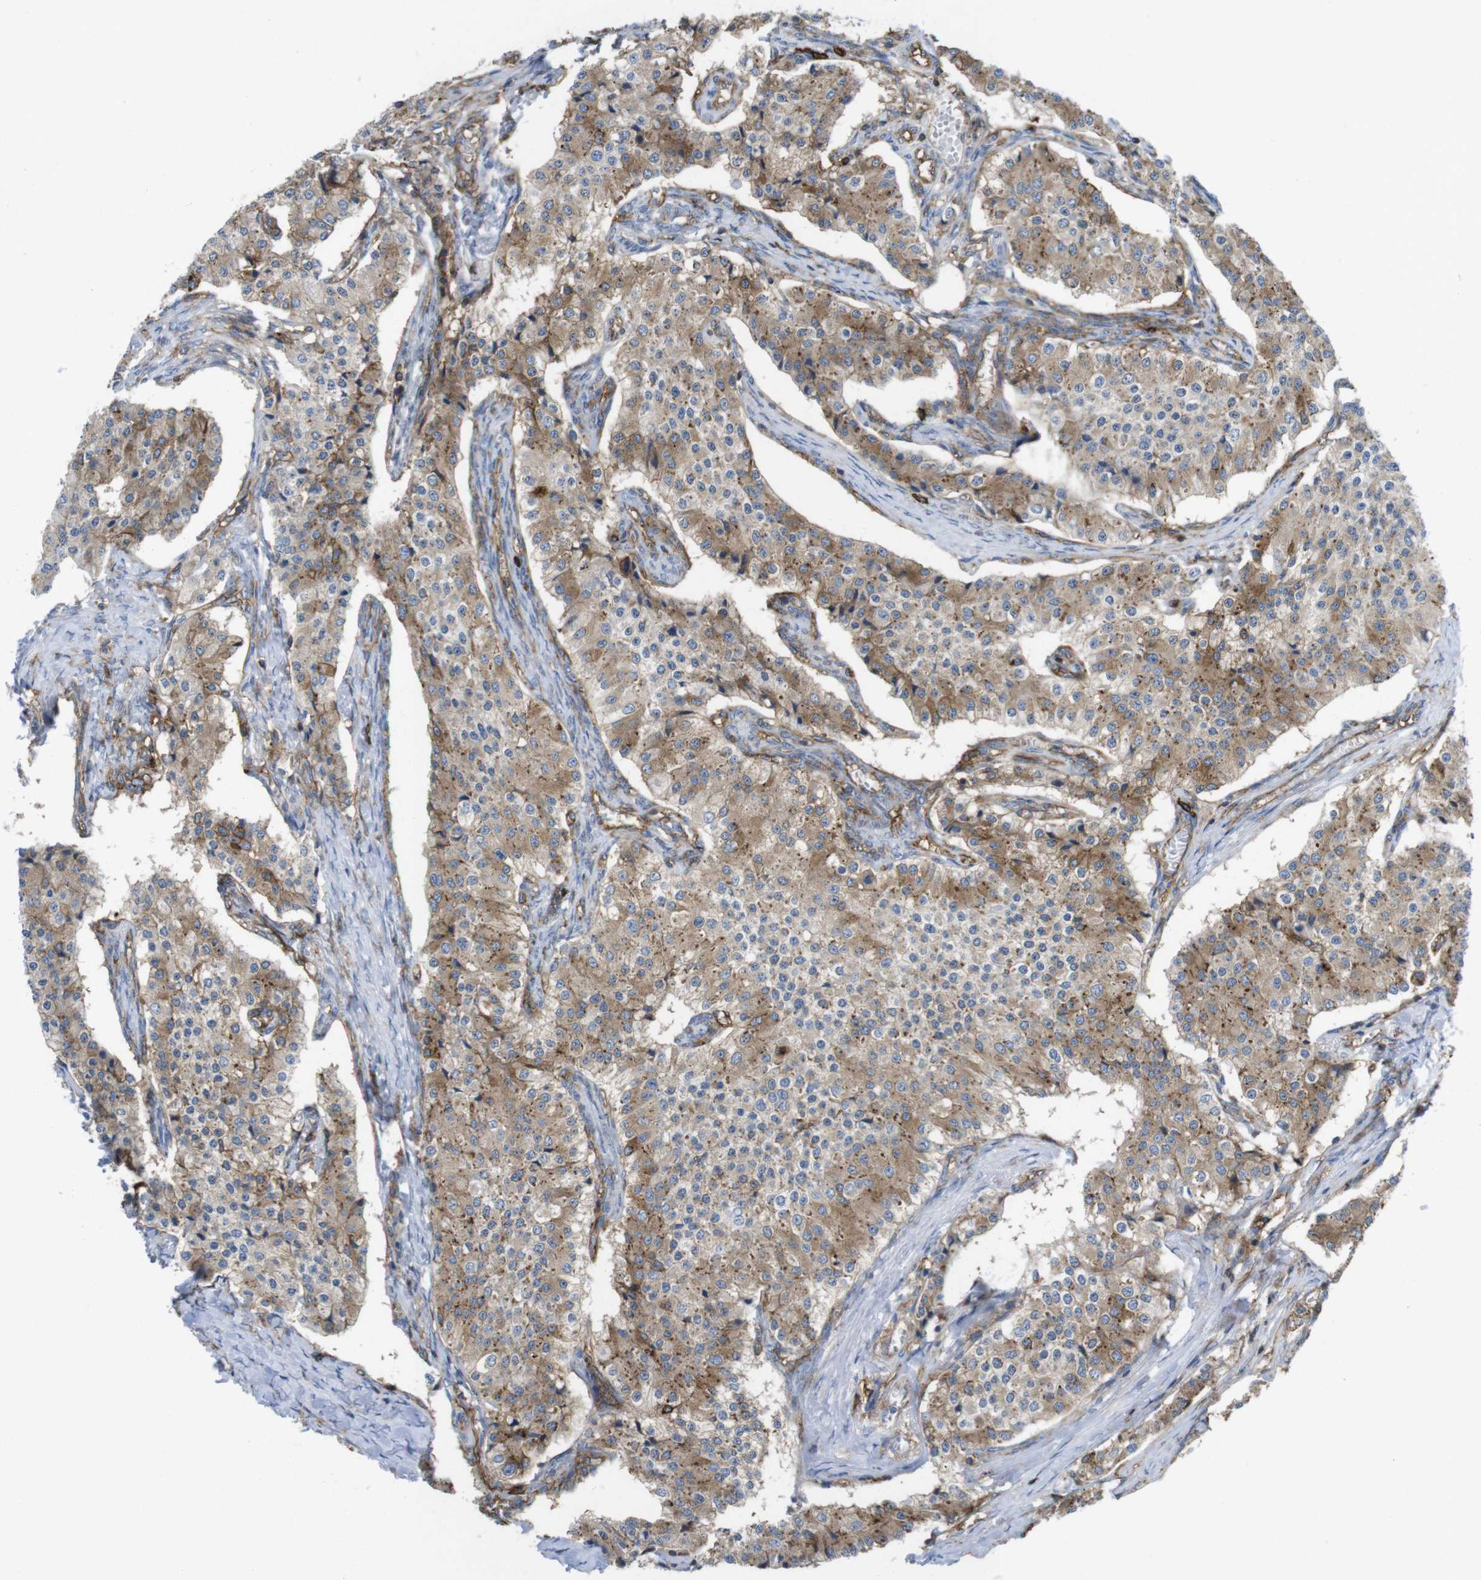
{"staining": {"intensity": "moderate", "quantity": ">75%", "location": "cytoplasmic/membranous"}, "tissue": "carcinoid", "cell_type": "Tumor cells", "image_type": "cancer", "snomed": [{"axis": "morphology", "description": "Carcinoid, malignant, NOS"}, {"axis": "topography", "description": "Colon"}], "caption": "This image exhibits immunohistochemistry (IHC) staining of carcinoid, with medium moderate cytoplasmic/membranous positivity in approximately >75% of tumor cells.", "gene": "CCR6", "patient": {"sex": "female", "age": 52}}